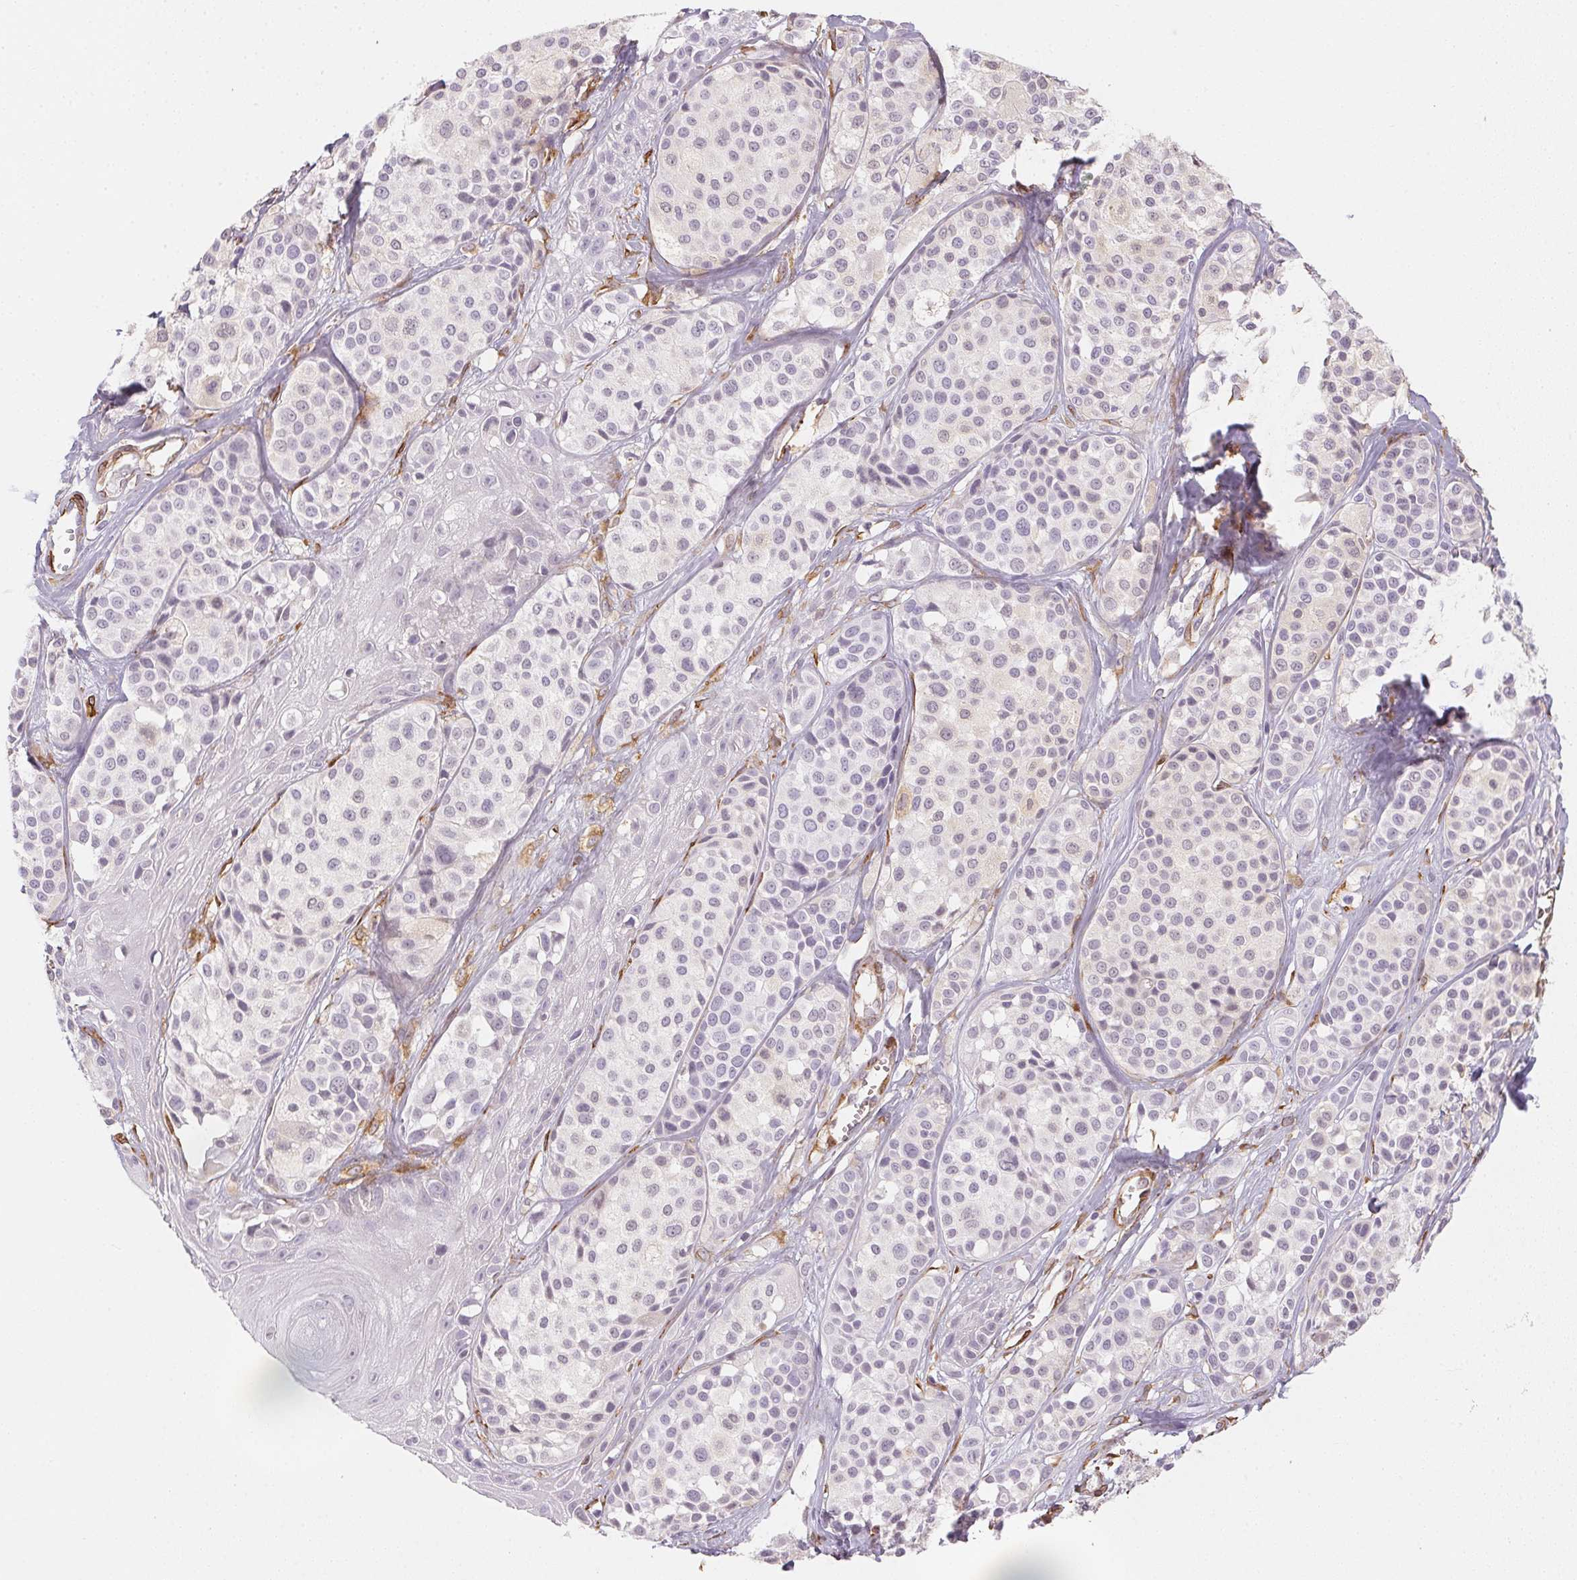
{"staining": {"intensity": "negative", "quantity": "none", "location": "none"}, "tissue": "melanoma", "cell_type": "Tumor cells", "image_type": "cancer", "snomed": [{"axis": "morphology", "description": "Malignant melanoma, NOS"}, {"axis": "topography", "description": "Skin"}], "caption": "Protein analysis of malignant melanoma shows no significant expression in tumor cells.", "gene": "RSBN1", "patient": {"sex": "male", "age": 77}}